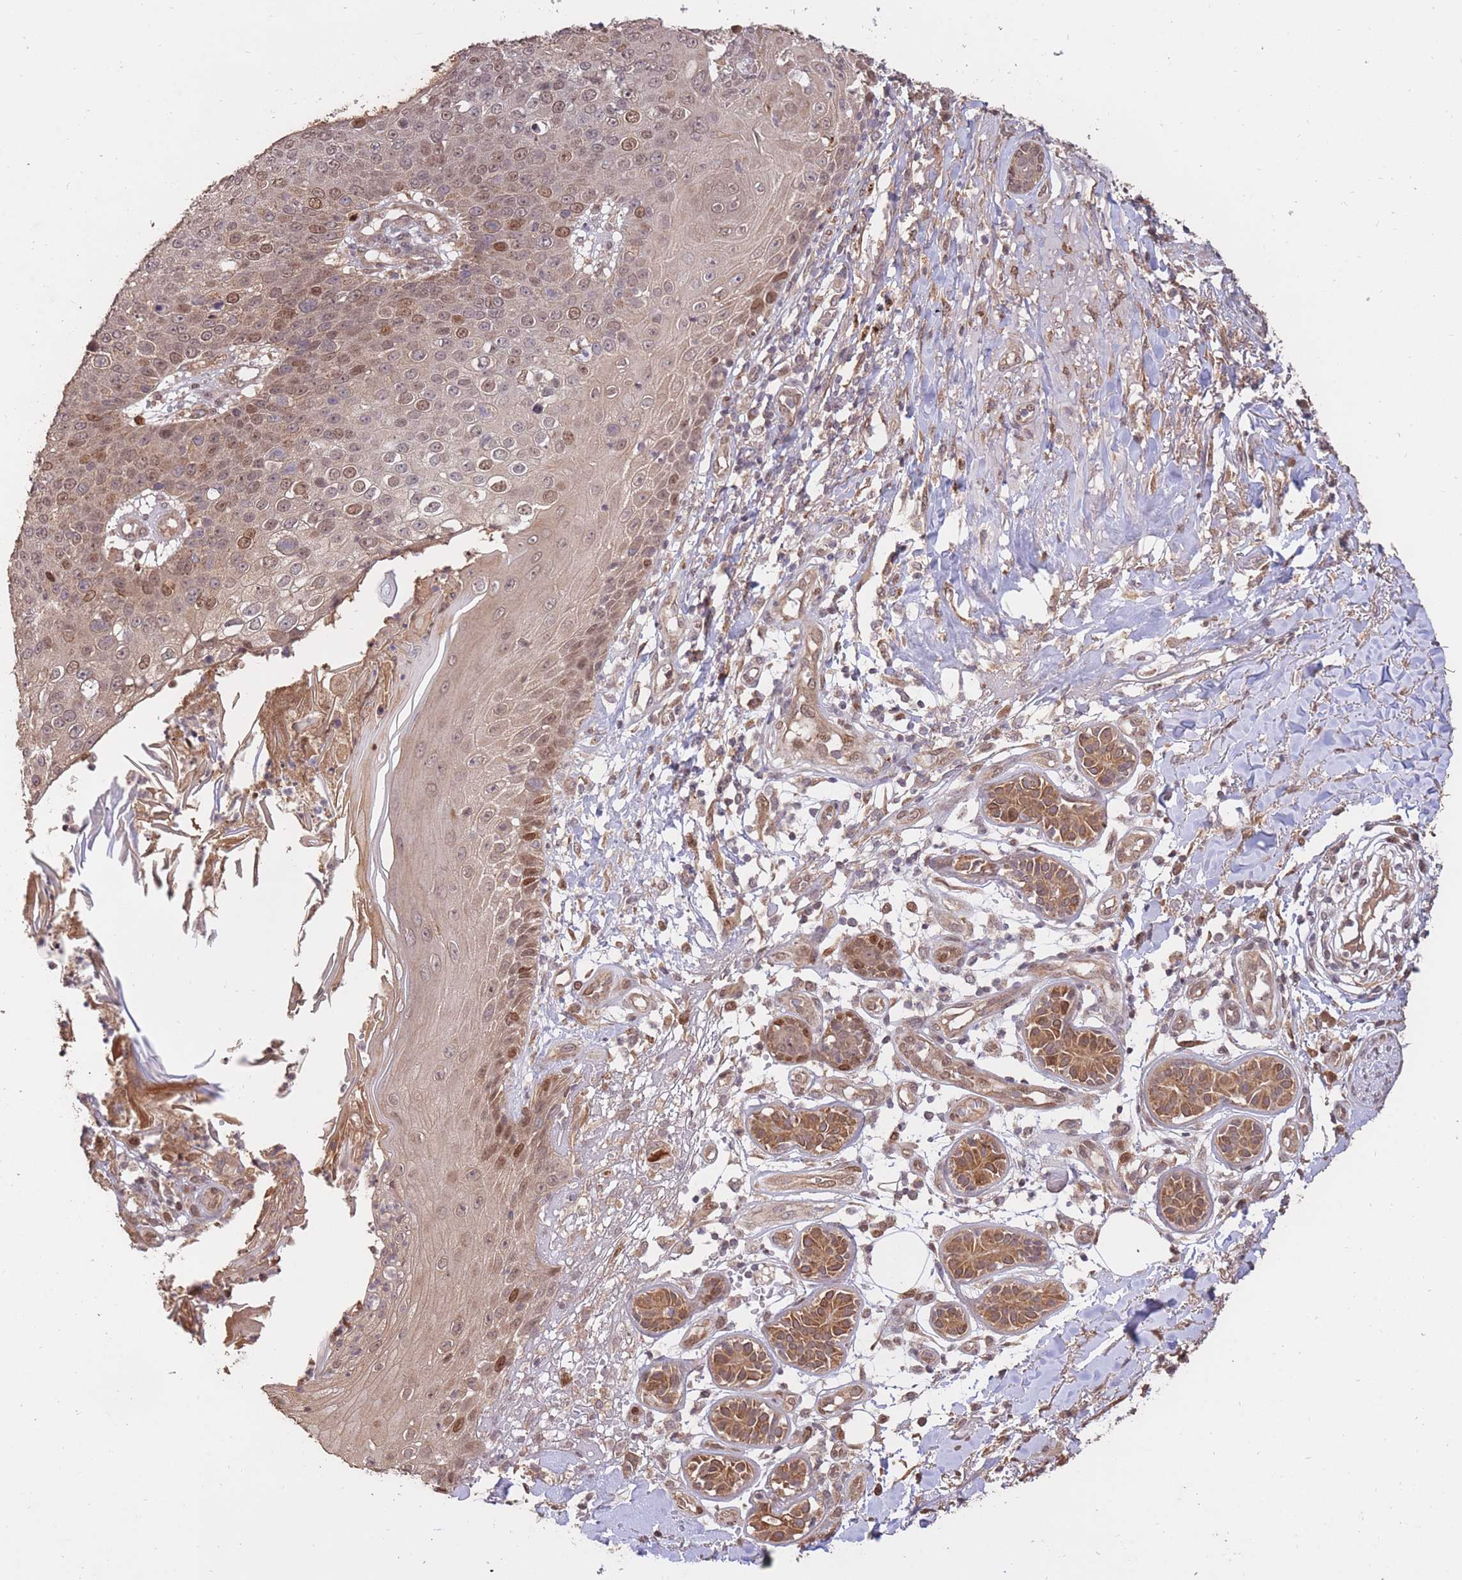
{"staining": {"intensity": "moderate", "quantity": "<25%", "location": "nuclear"}, "tissue": "skin cancer", "cell_type": "Tumor cells", "image_type": "cancer", "snomed": [{"axis": "morphology", "description": "Squamous cell carcinoma, NOS"}, {"axis": "topography", "description": "Skin"}], "caption": "A high-resolution micrograph shows IHC staining of skin cancer (squamous cell carcinoma), which displays moderate nuclear staining in approximately <25% of tumor cells.", "gene": "RGS14", "patient": {"sex": "male", "age": 71}}